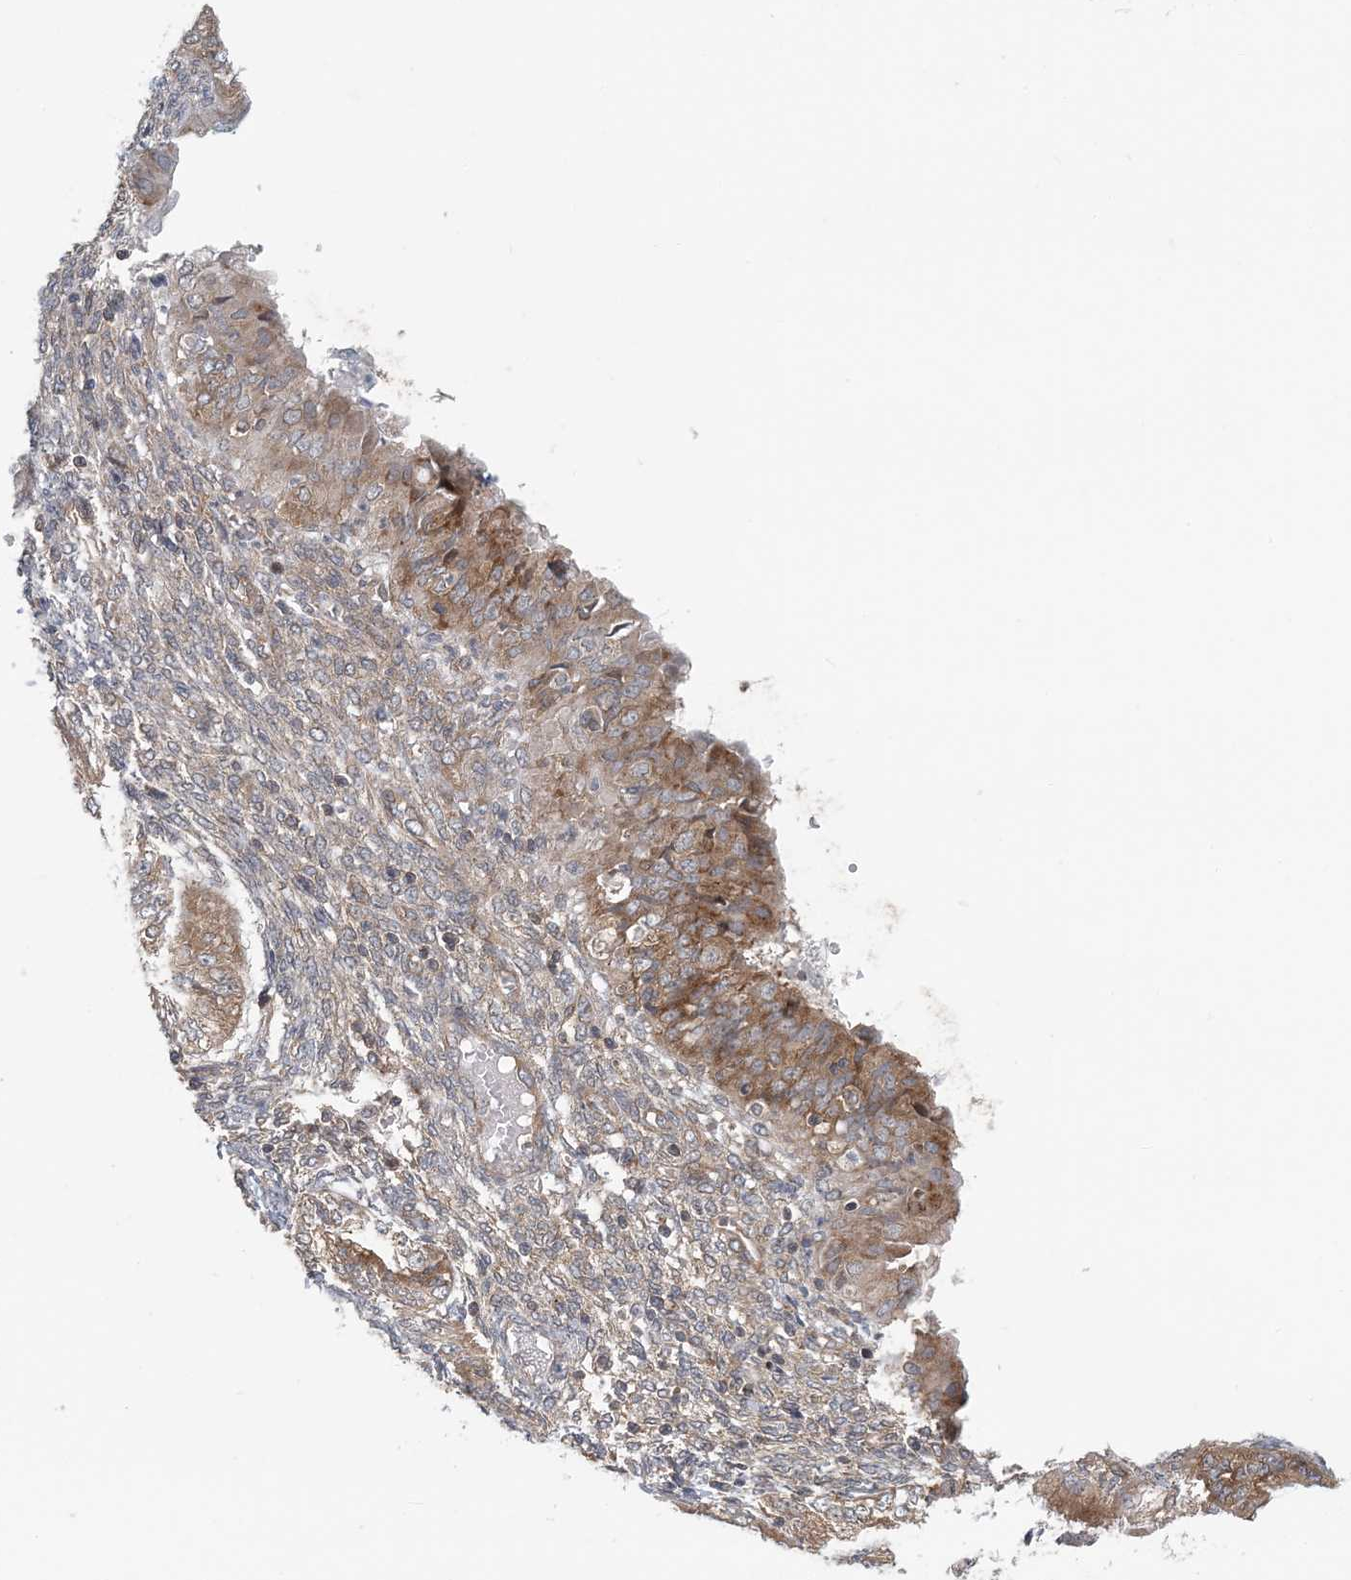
{"staining": {"intensity": "moderate", "quantity": ">75%", "location": "cytoplasmic/membranous"}, "tissue": "endometrial cancer", "cell_type": "Tumor cells", "image_type": "cancer", "snomed": [{"axis": "morphology", "description": "Normal tissue, NOS"}, {"axis": "morphology", "description": "Adenocarcinoma, NOS"}, {"axis": "topography", "description": "Endometrium"}], "caption": "A high-resolution micrograph shows immunohistochemistry (IHC) staining of endometrial adenocarcinoma, which shows moderate cytoplasmic/membranous positivity in about >75% of tumor cells. (IHC, brightfield microscopy, high magnification).", "gene": "ATP13A2", "patient": {"sex": "female", "age": 53}}